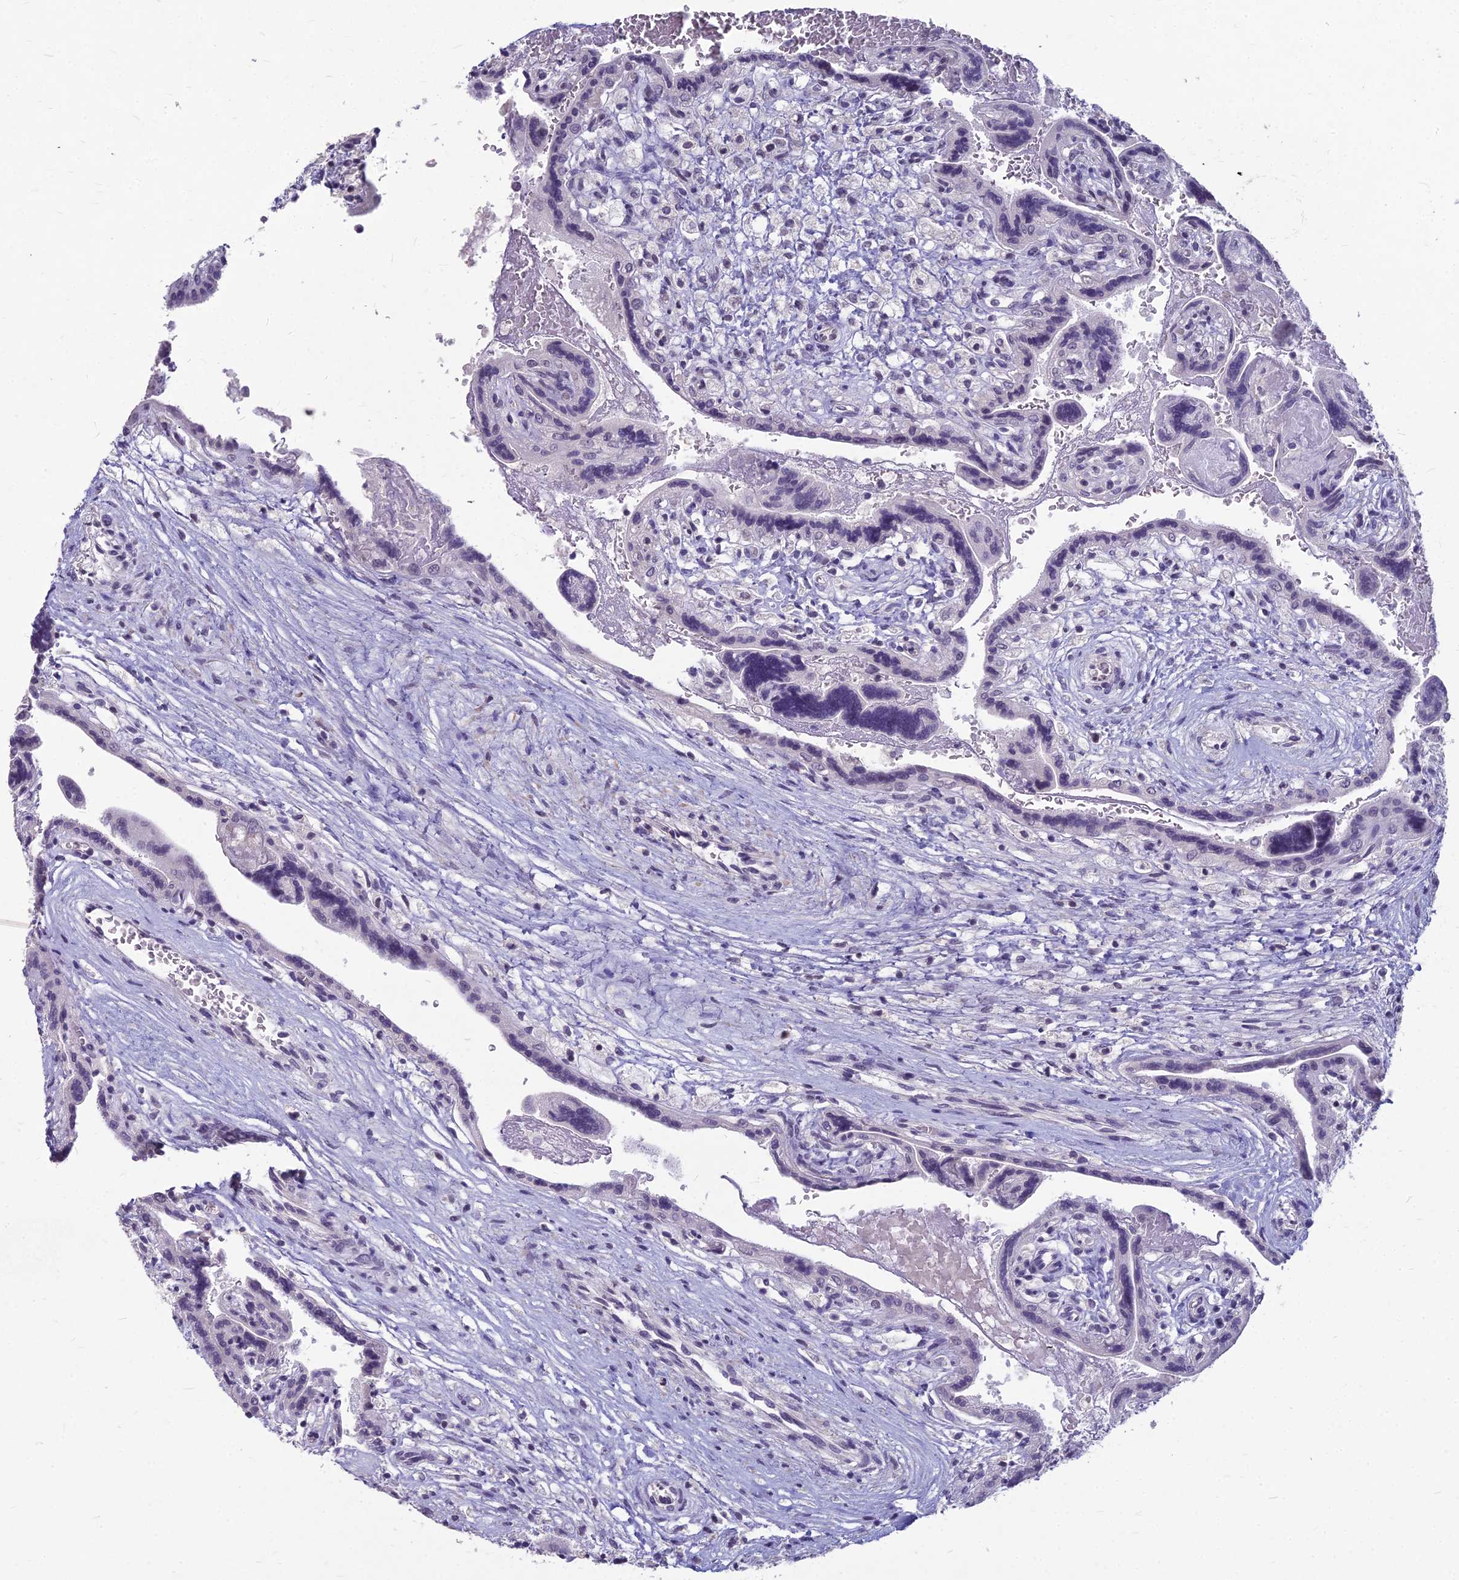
{"staining": {"intensity": "moderate", "quantity": "25%-75%", "location": "nuclear"}, "tissue": "placenta", "cell_type": "Trophoblastic cells", "image_type": "normal", "snomed": [{"axis": "morphology", "description": "Normal tissue, NOS"}, {"axis": "topography", "description": "Placenta"}], "caption": "Brown immunohistochemical staining in unremarkable human placenta reveals moderate nuclear staining in about 25%-75% of trophoblastic cells.", "gene": "KAT7", "patient": {"sex": "female", "age": 37}}